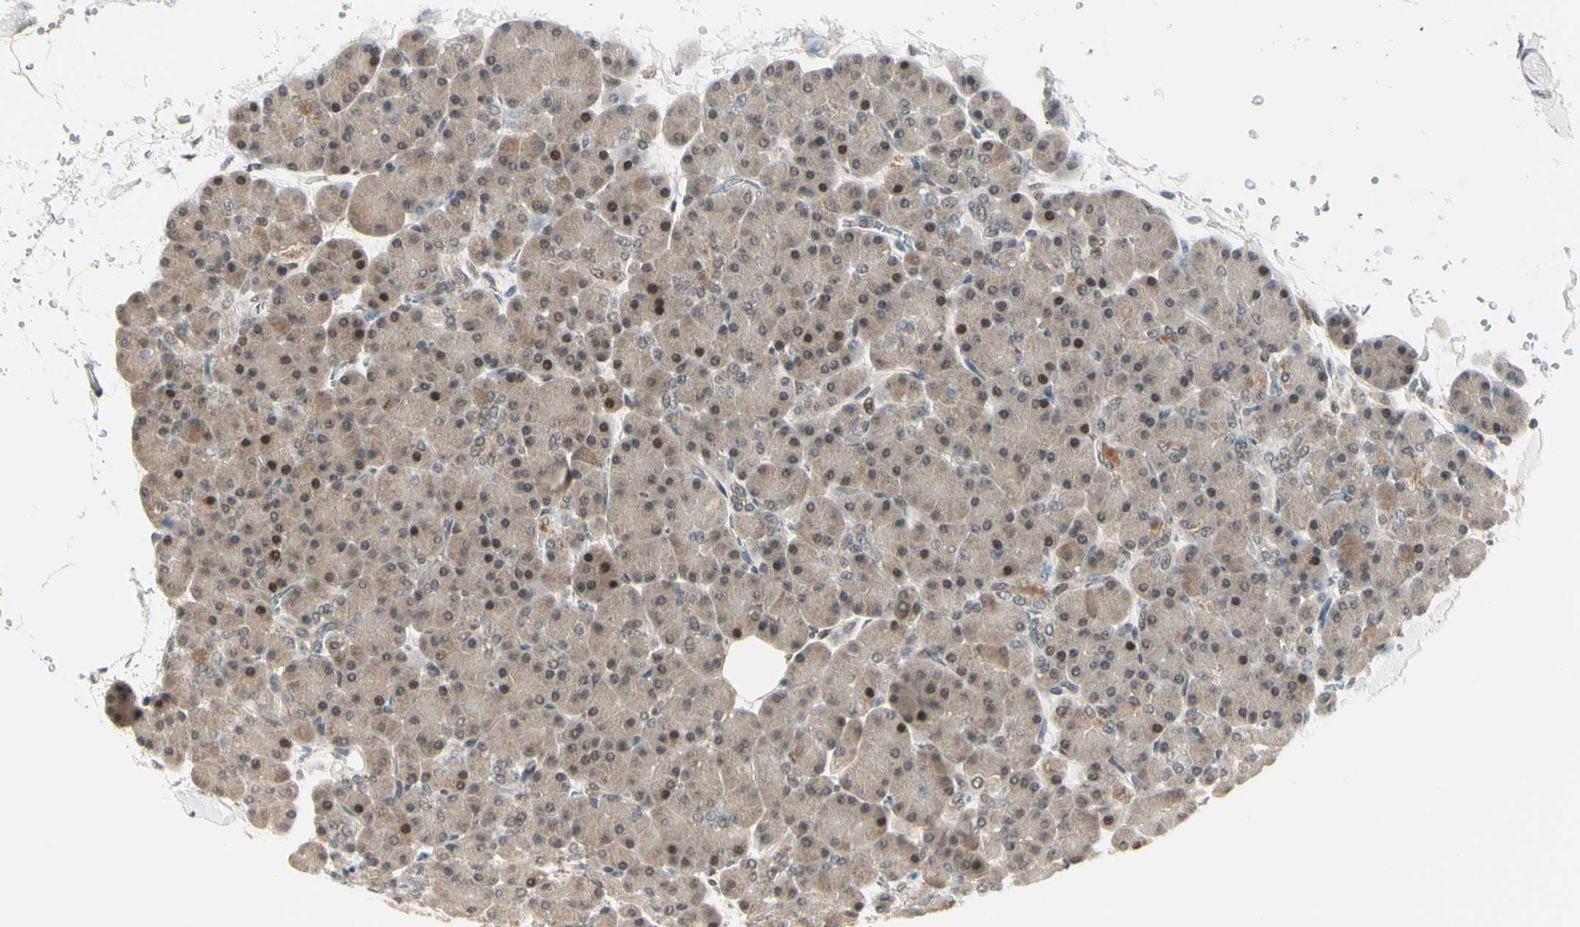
{"staining": {"intensity": "strong", "quantity": "25%-75%", "location": "nuclear"}, "tissue": "pancreas", "cell_type": "Exocrine glandular cells", "image_type": "normal", "snomed": [{"axis": "morphology", "description": "Normal tissue, NOS"}, {"axis": "topography", "description": "Pancreas"}], "caption": "An immunohistochemistry image of unremarkable tissue is shown. Protein staining in brown highlights strong nuclear positivity in pancreas within exocrine glandular cells.", "gene": "GTF3A", "patient": {"sex": "female", "age": 43}}